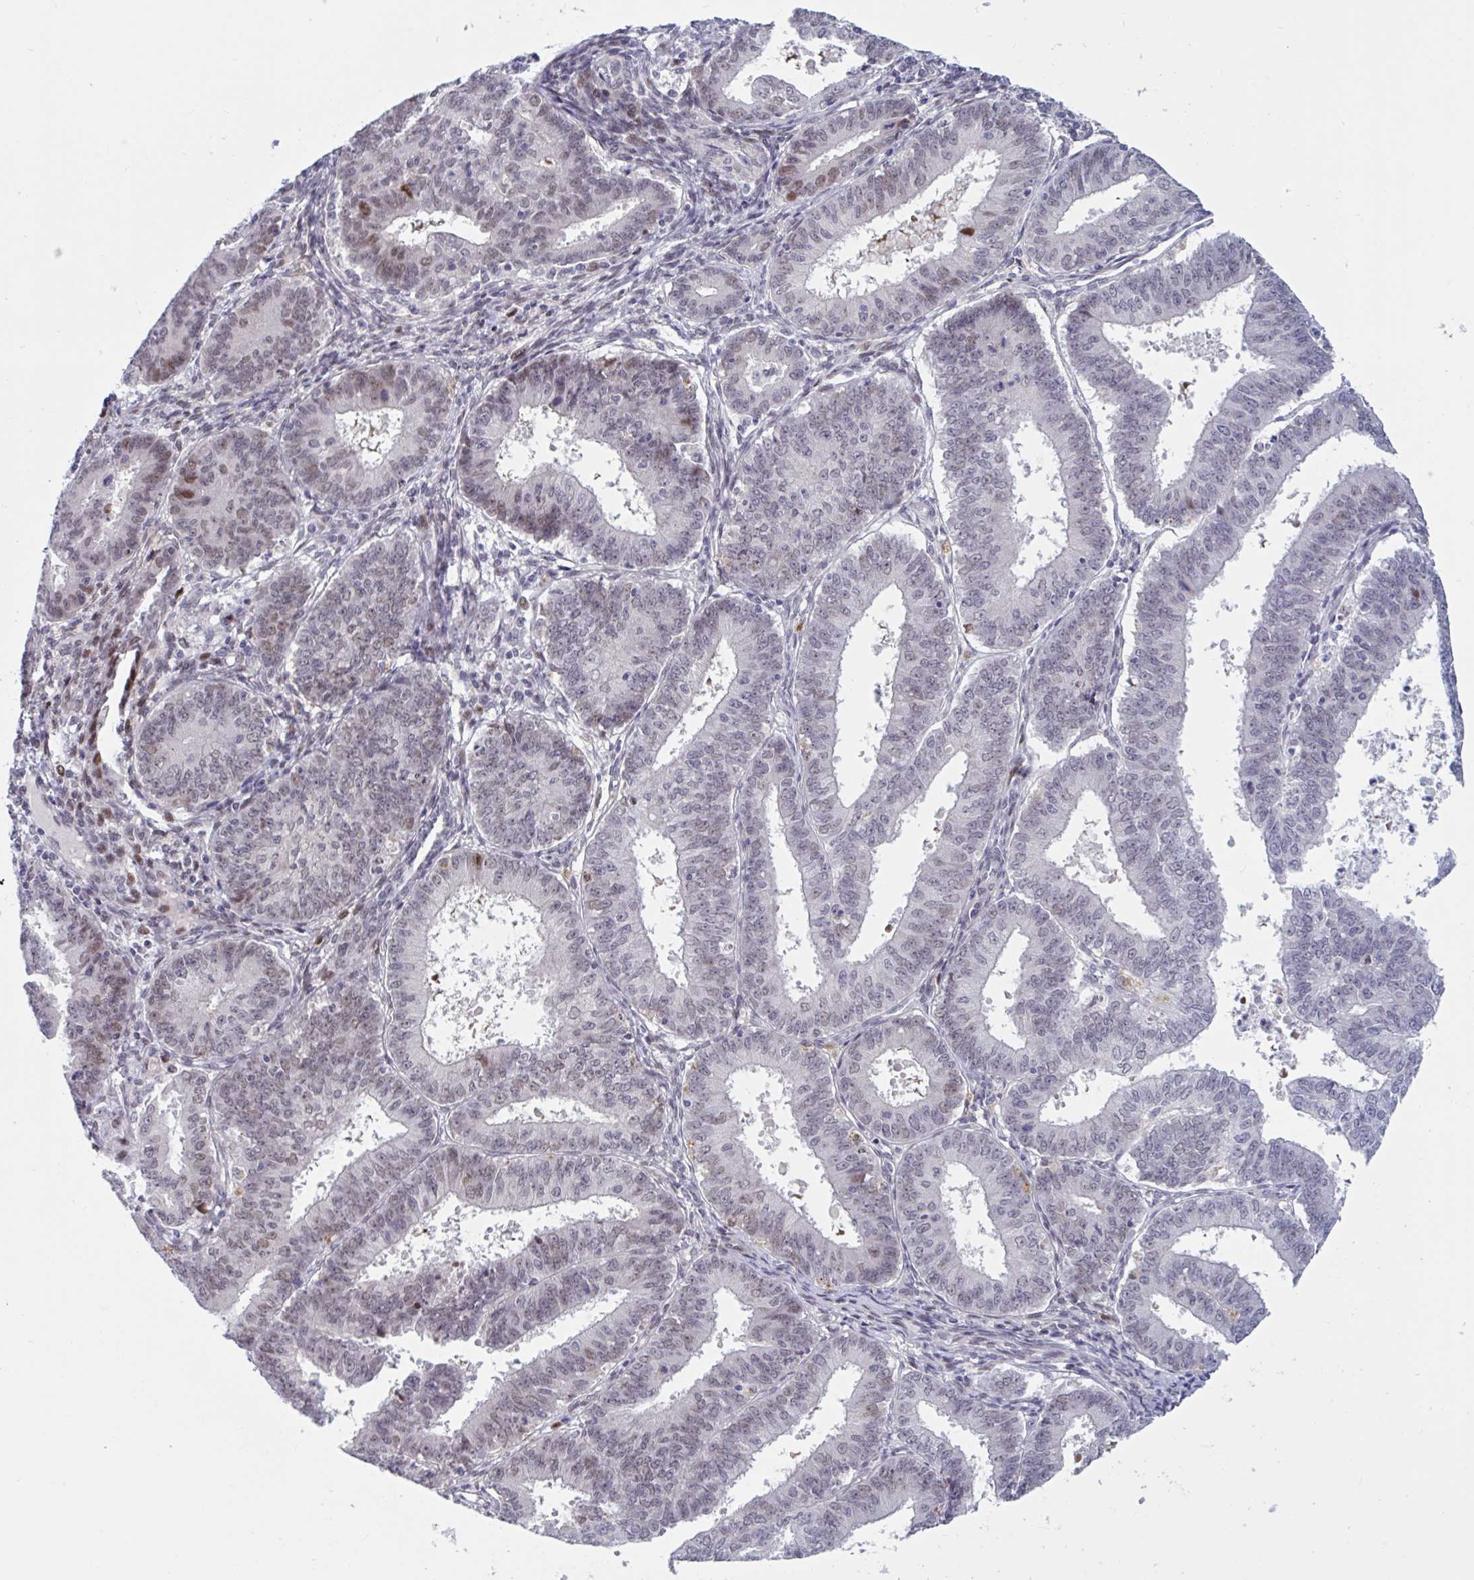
{"staining": {"intensity": "moderate", "quantity": "<25%", "location": "nuclear"}, "tissue": "endometrial cancer", "cell_type": "Tumor cells", "image_type": "cancer", "snomed": [{"axis": "morphology", "description": "Adenocarcinoma, NOS"}, {"axis": "topography", "description": "Endometrium"}], "caption": "Protein expression by immunohistochemistry (IHC) exhibits moderate nuclear expression in approximately <25% of tumor cells in endometrial adenocarcinoma.", "gene": "TCEAL8", "patient": {"sex": "female", "age": 73}}